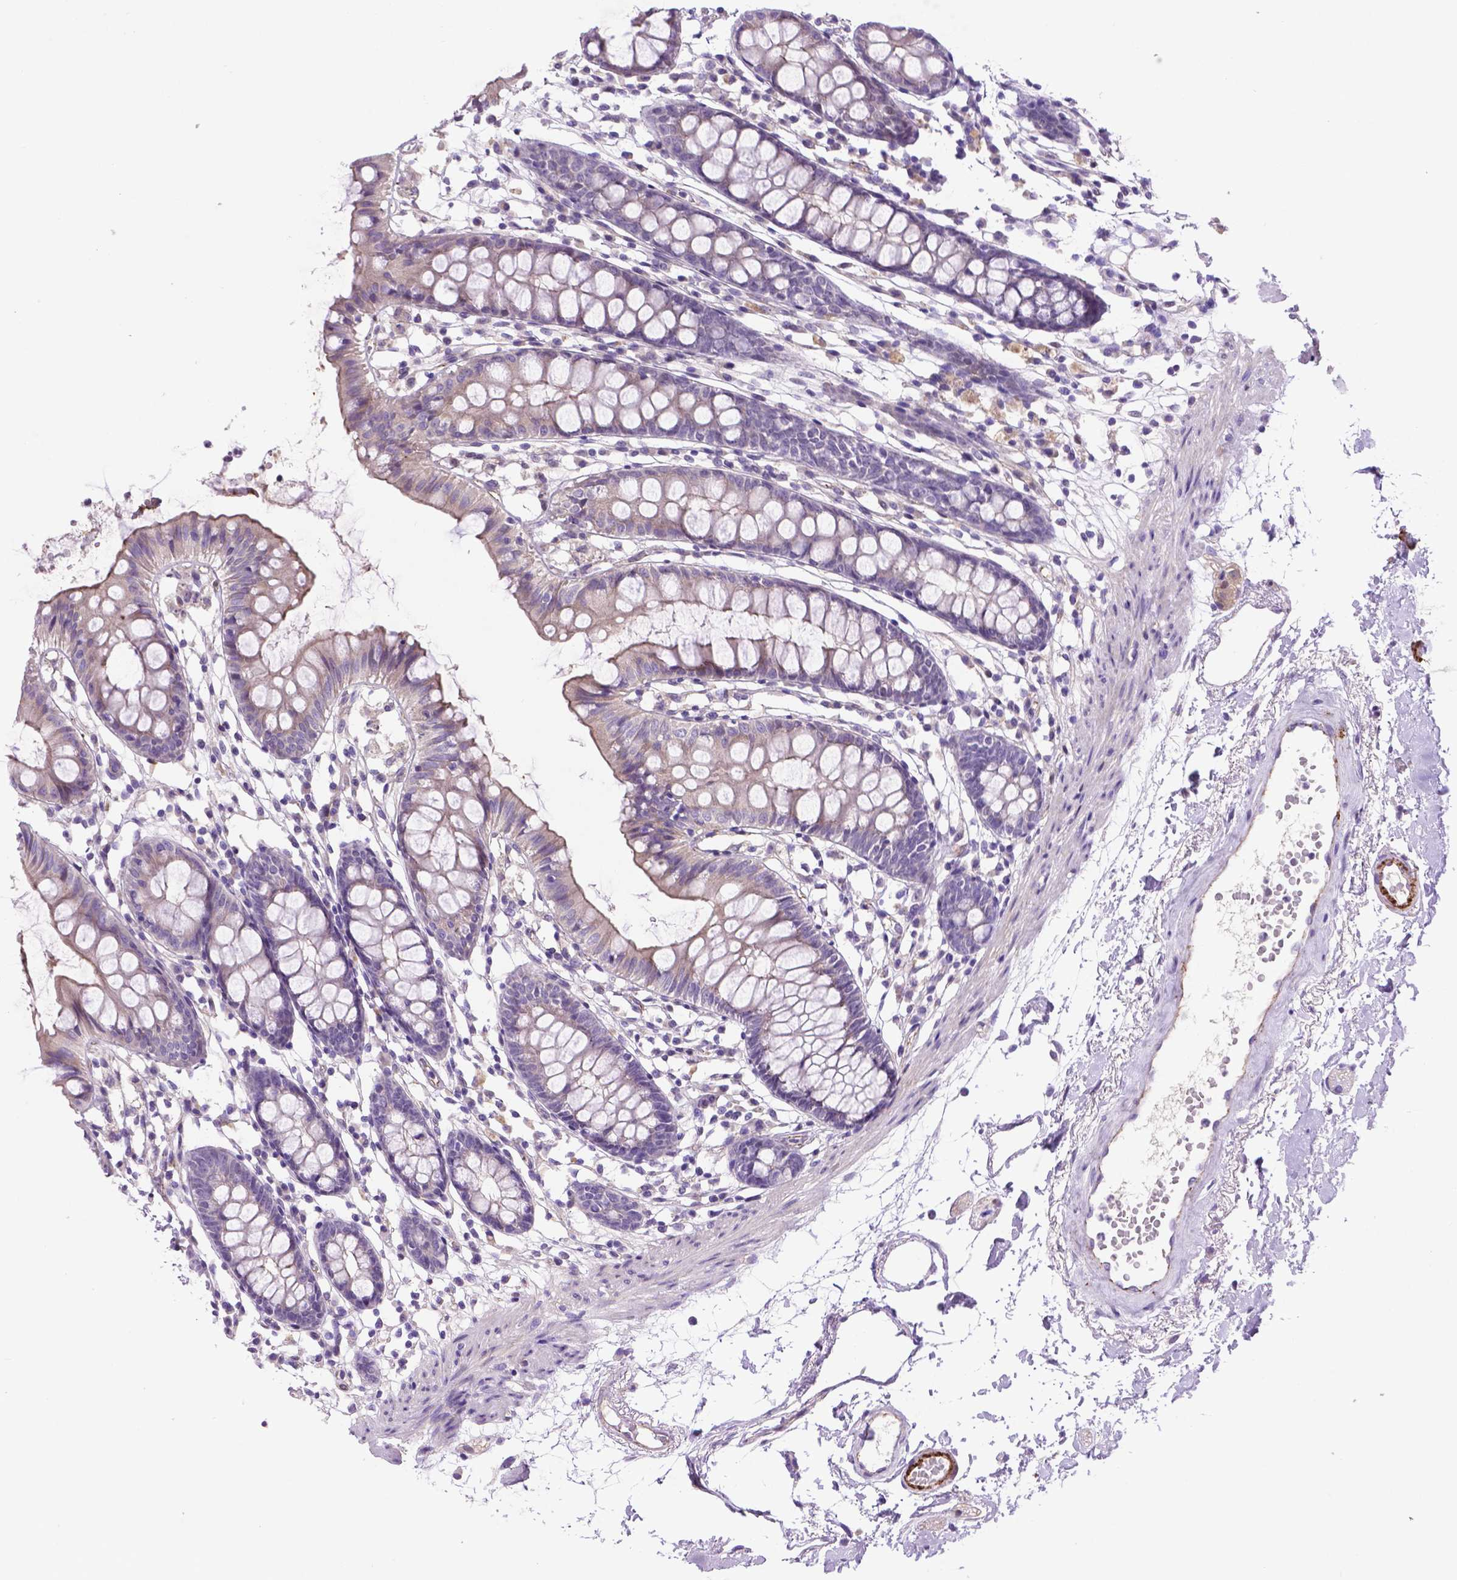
{"staining": {"intensity": "moderate", "quantity": "<25%", "location": "cytoplasmic/membranous"}, "tissue": "colon", "cell_type": "Endothelial cells", "image_type": "normal", "snomed": [{"axis": "morphology", "description": "Normal tissue, NOS"}, {"axis": "topography", "description": "Colon"}], "caption": "This is an image of immunohistochemistry staining of normal colon, which shows moderate staining in the cytoplasmic/membranous of endothelial cells.", "gene": "CCER2", "patient": {"sex": "female", "age": 84}}